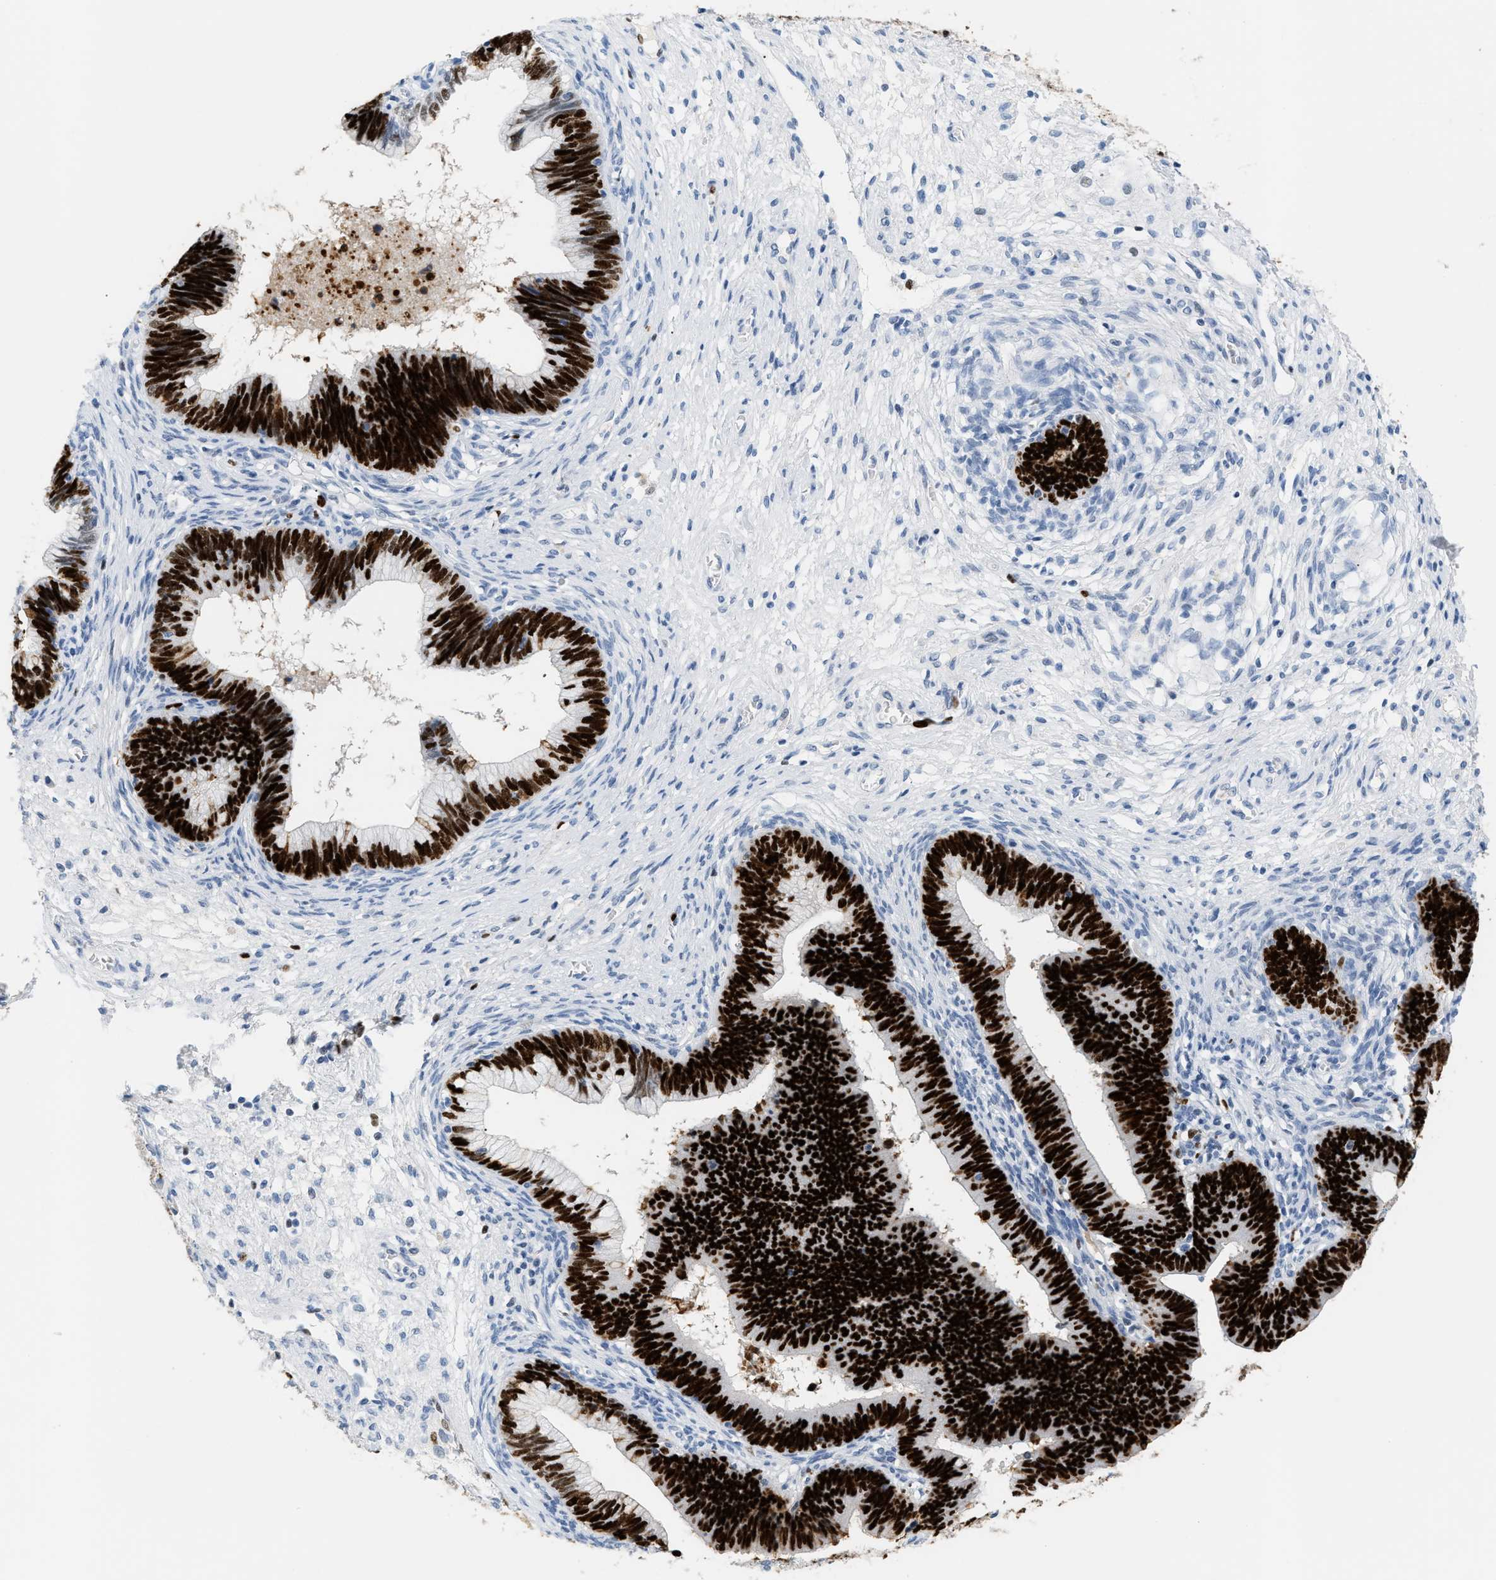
{"staining": {"intensity": "strong", "quantity": ">75%", "location": "nuclear"}, "tissue": "cervical cancer", "cell_type": "Tumor cells", "image_type": "cancer", "snomed": [{"axis": "morphology", "description": "Adenocarcinoma, NOS"}, {"axis": "topography", "description": "Cervix"}], "caption": "An image of adenocarcinoma (cervical) stained for a protein exhibits strong nuclear brown staining in tumor cells.", "gene": "MCM7", "patient": {"sex": "female", "age": 44}}